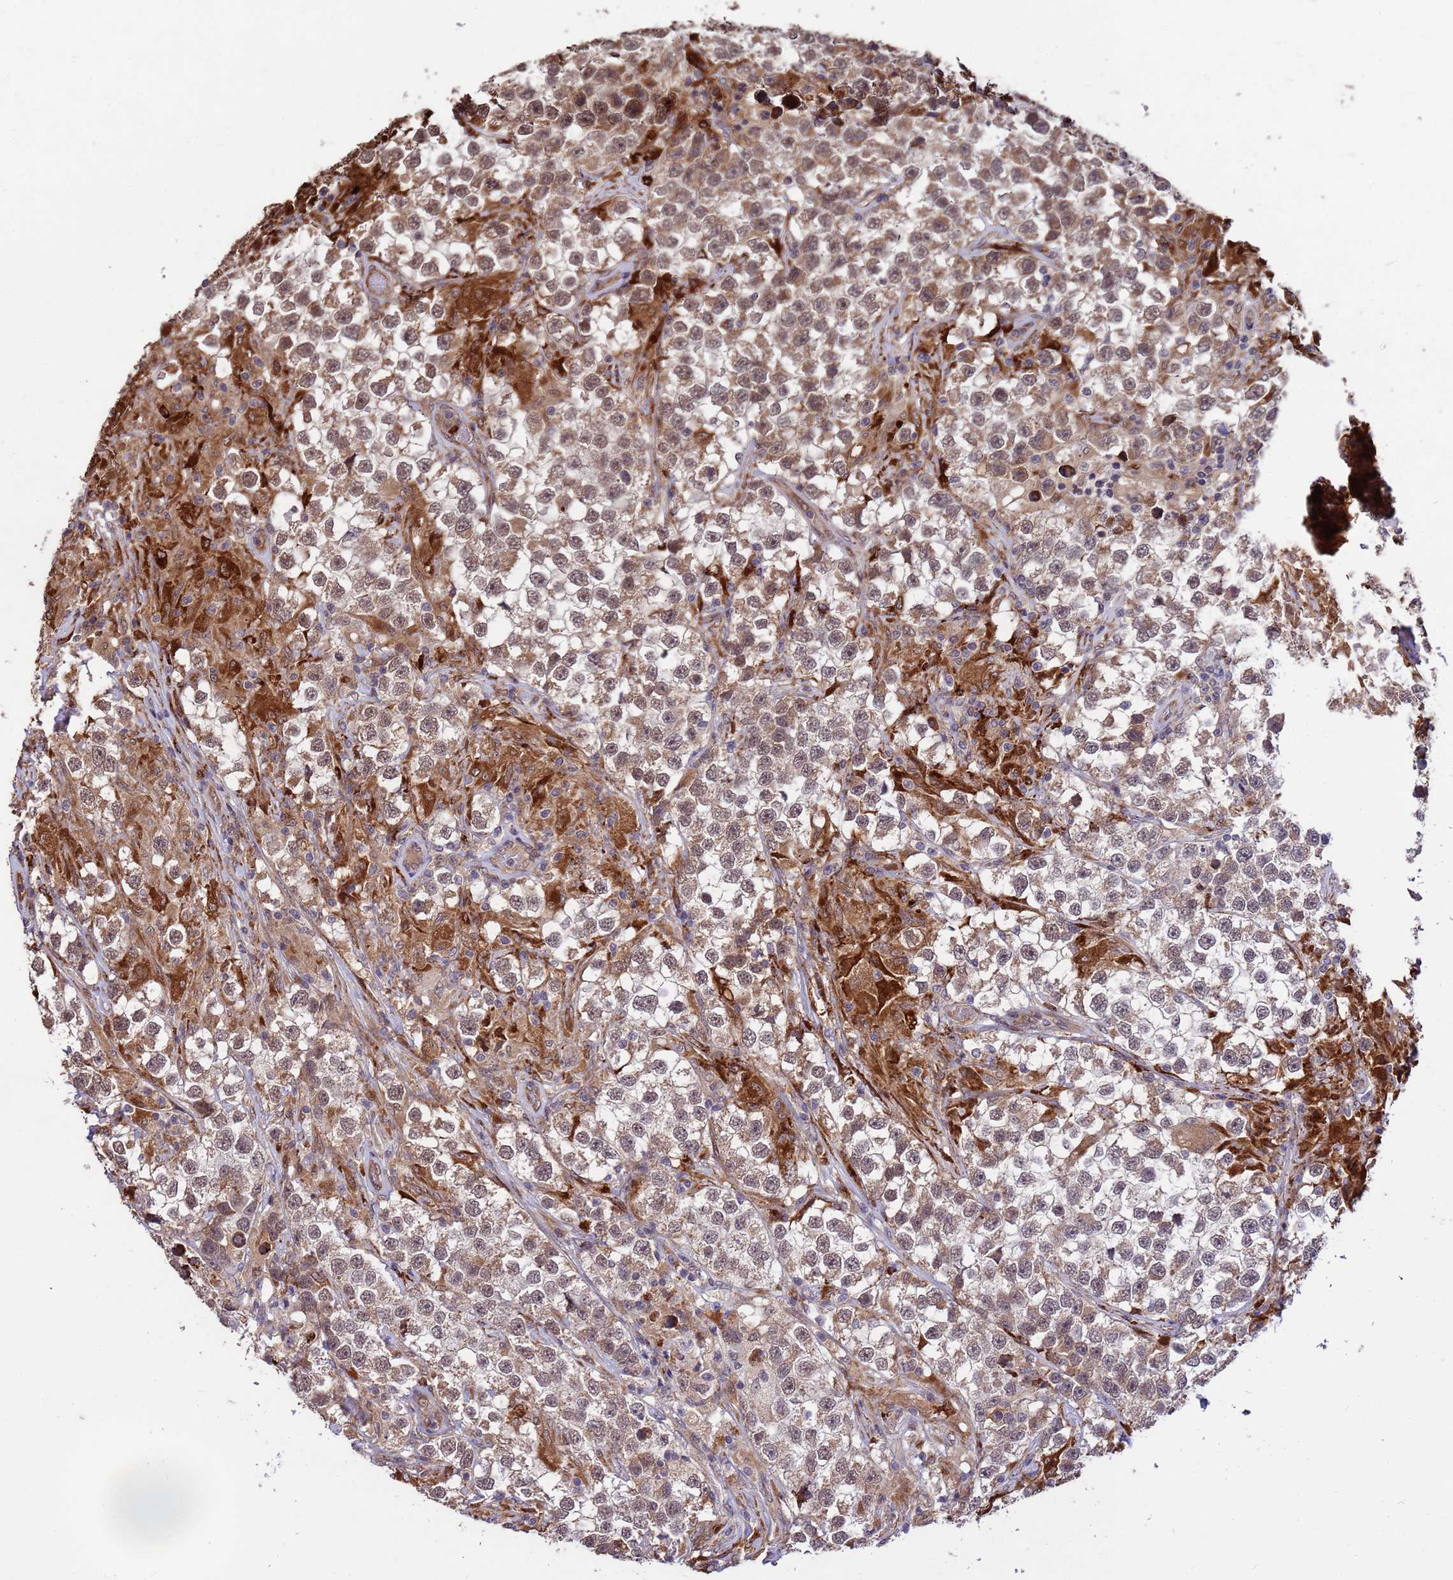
{"staining": {"intensity": "moderate", "quantity": ">75%", "location": "cytoplasmic/membranous,nuclear"}, "tissue": "testis cancer", "cell_type": "Tumor cells", "image_type": "cancer", "snomed": [{"axis": "morphology", "description": "Seminoma, NOS"}, {"axis": "topography", "description": "Testis"}], "caption": "Immunohistochemistry (IHC) image of neoplastic tissue: testis seminoma stained using IHC reveals medium levels of moderate protein expression localized specifically in the cytoplasmic/membranous and nuclear of tumor cells, appearing as a cytoplasmic/membranous and nuclear brown color.", "gene": "ZNF619", "patient": {"sex": "male", "age": 46}}